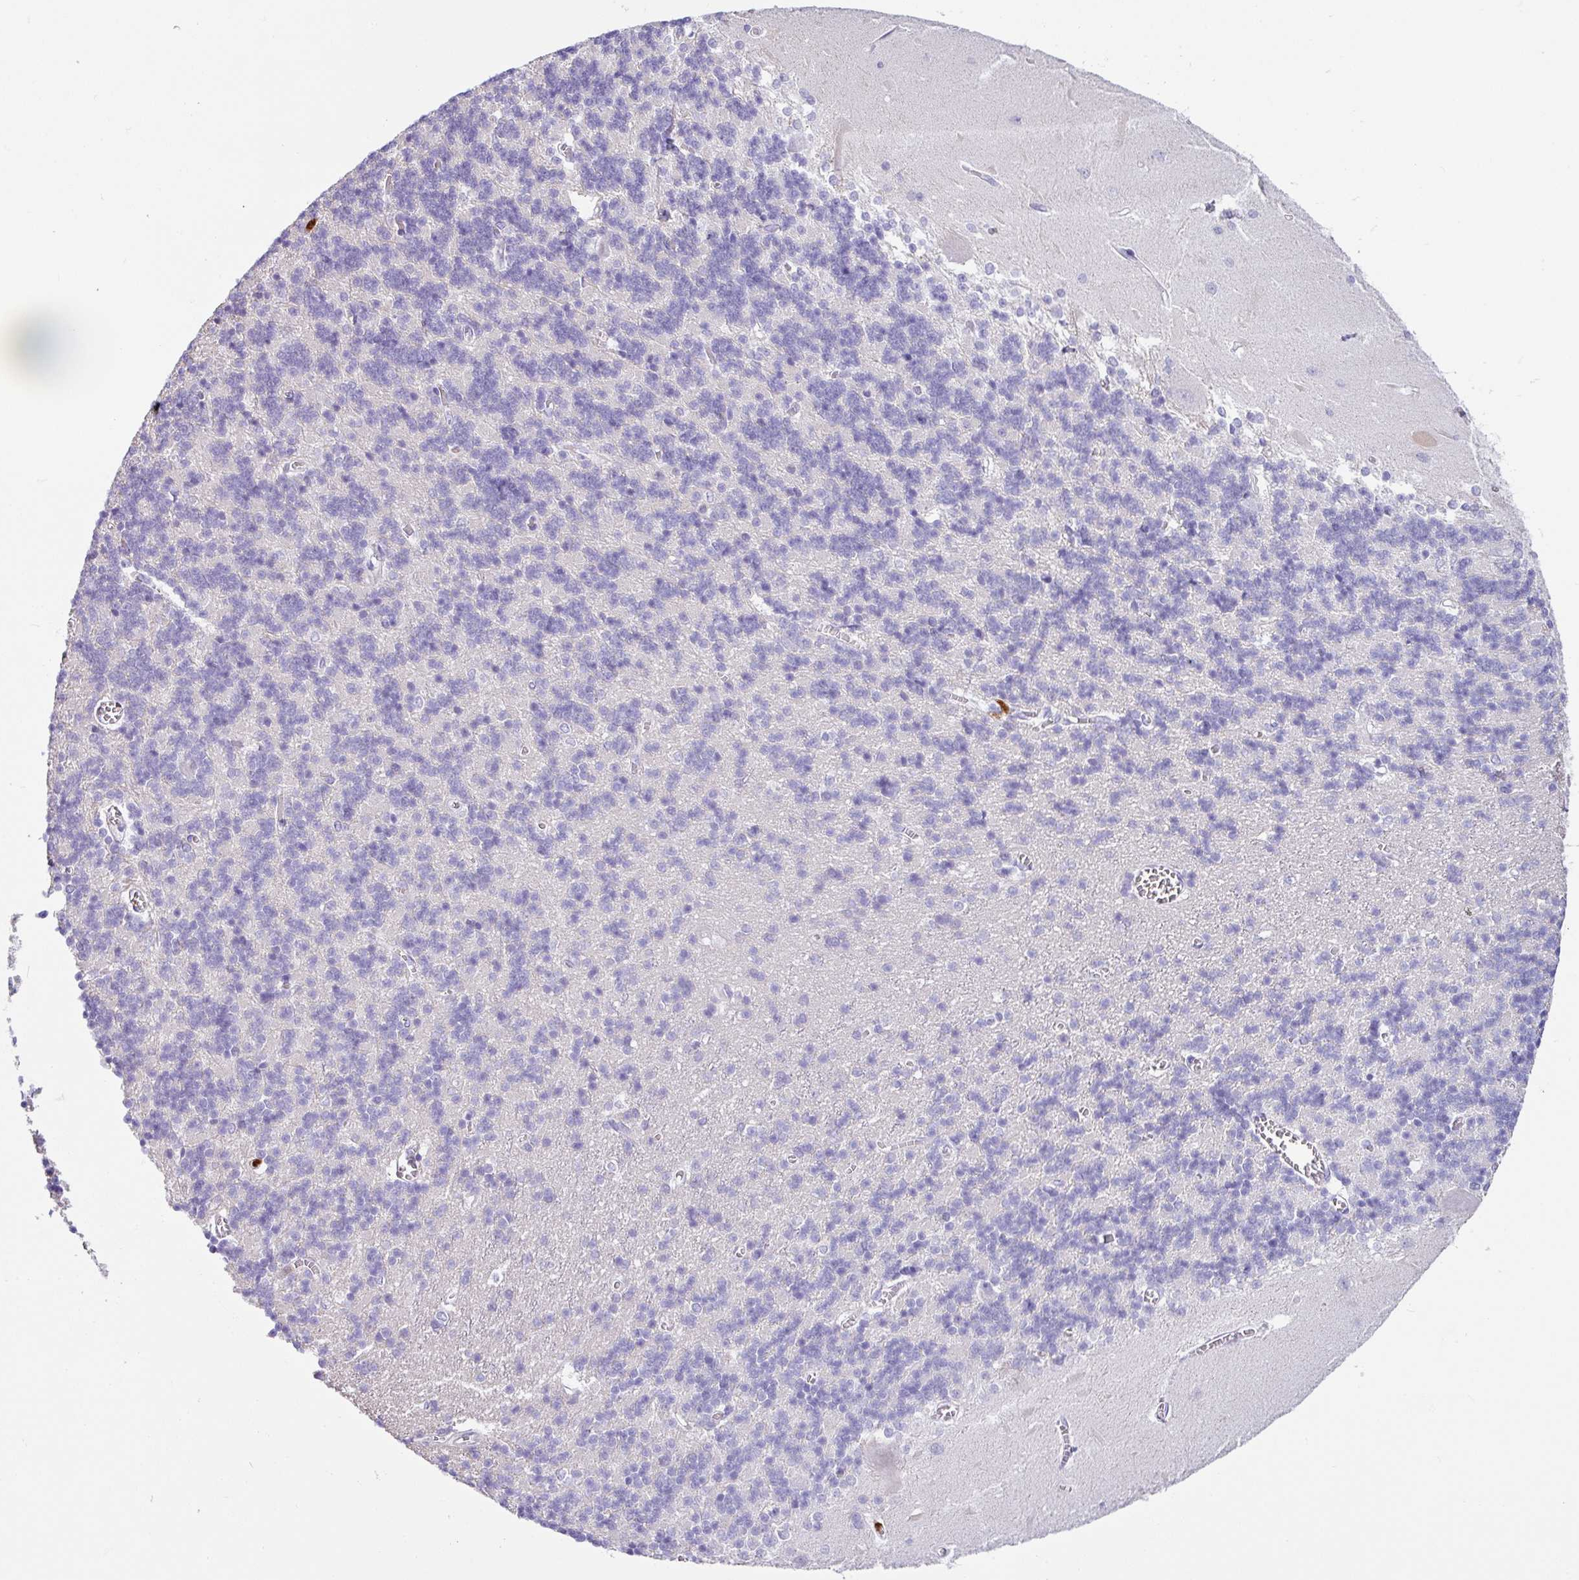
{"staining": {"intensity": "negative", "quantity": "none", "location": "none"}, "tissue": "cerebellum", "cell_type": "Cells in granular layer", "image_type": "normal", "snomed": [{"axis": "morphology", "description": "Normal tissue, NOS"}, {"axis": "topography", "description": "Cerebellum"}], "caption": "The immunohistochemistry photomicrograph has no significant positivity in cells in granular layer of cerebellum.", "gene": "SH2D3C", "patient": {"sex": "male", "age": 37}}